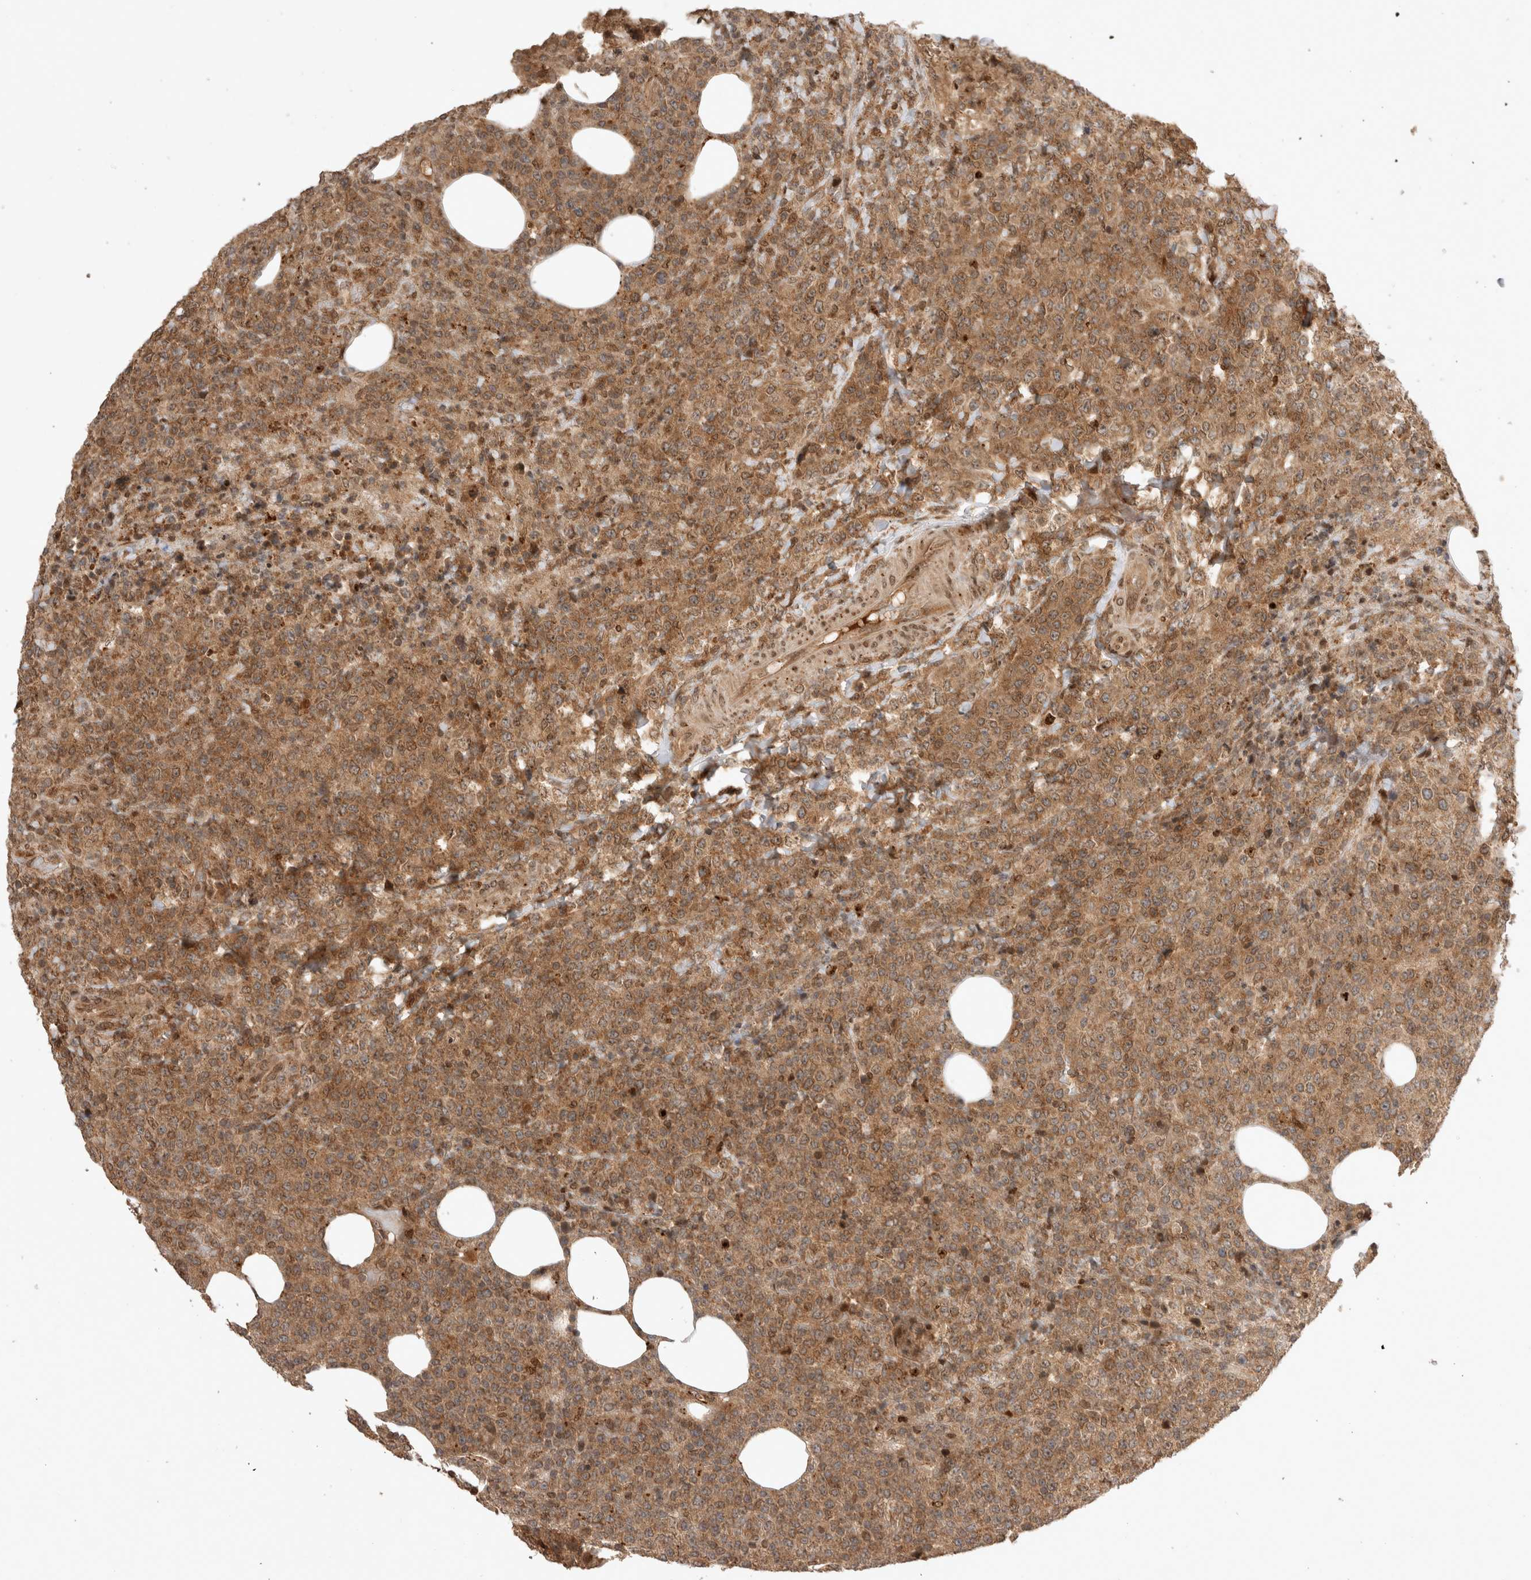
{"staining": {"intensity": "moderate", "quantity": ">75%", "location": "cytoplasmic/membranous"}, "tissue": "lymphoma", "cell_type": "Tumor cells", "image_type": "cancer", "snomed": [{"axis": "morphology", "description": "Malignant lymphoma, non-Hodgkin's type, High grade"}, {"axis": "topography", "description": "Lymph node"}], "caption": "IHC of lymphoma exhibits medium levels of moderate cytoplasmic/membranous expression in approximately >75% of tumor cells.", "gene": "FAM221A", "patient": {"sex": "male", "age": 13}}